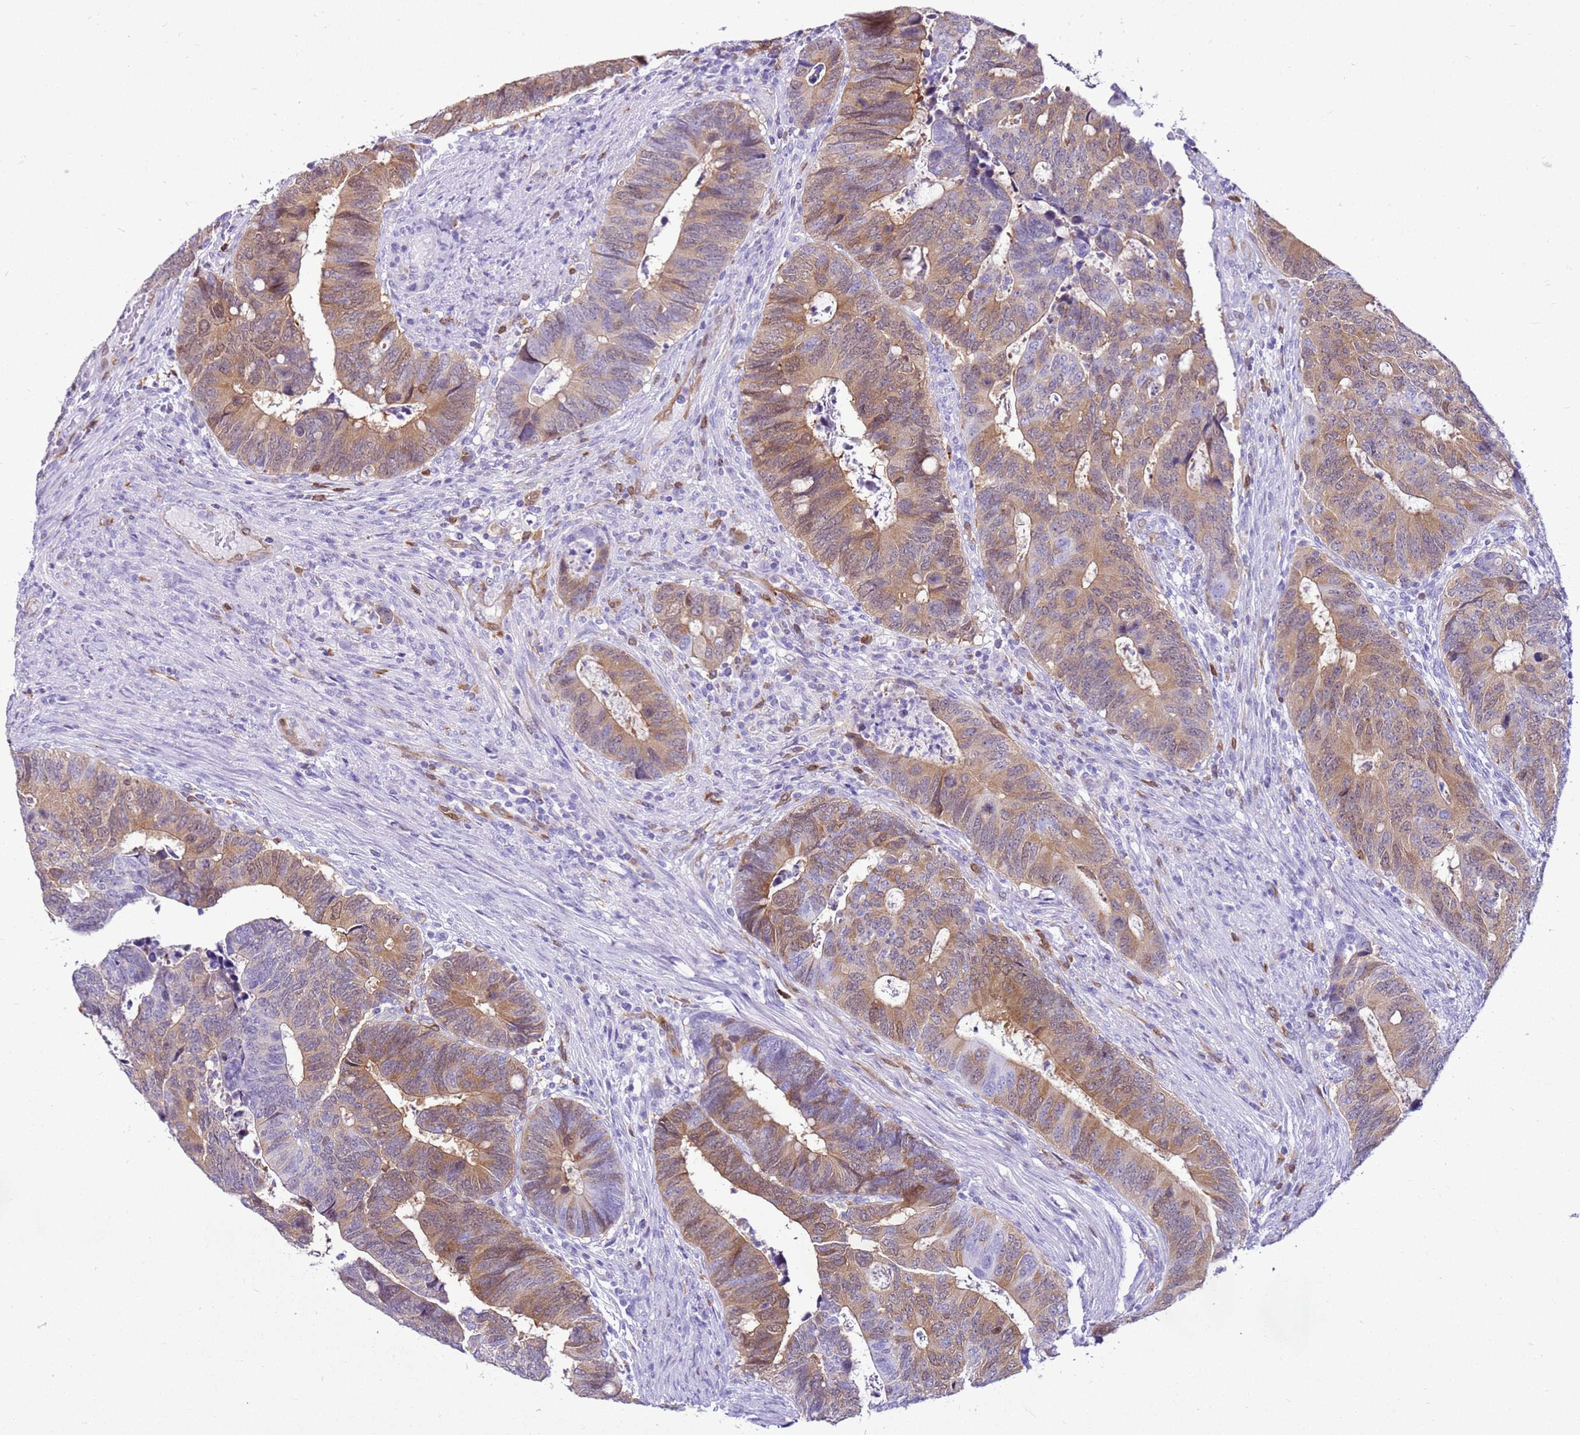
{"staining": {"intensity": "moderate", "quantity": "25%-75%", "location": "cytoplasmic/membranous"}, "tissue": "colorectal cancer", "cell_type": "Tumor cells", "image_type": "cancer", "snomed": [{"axis": "morphology", "description": "Adenocarcinoma, NOS"}, {"axis": "topography", "description": "Colon"}], "caption": "Tumor cells display medium levels of moderate cytoplasmic/membranous positivity in about 25%-75% of cells in colorectal cancer (adenocarcinoma). The protein of interest is stained brown, and the nuclei are stained in blue (DAB (3,3'-diaminobenzidine) IHC with brightfield microscopy, high magnification).", "gene": "SPC25", "patient": {"sex": "male", "age": 87}}